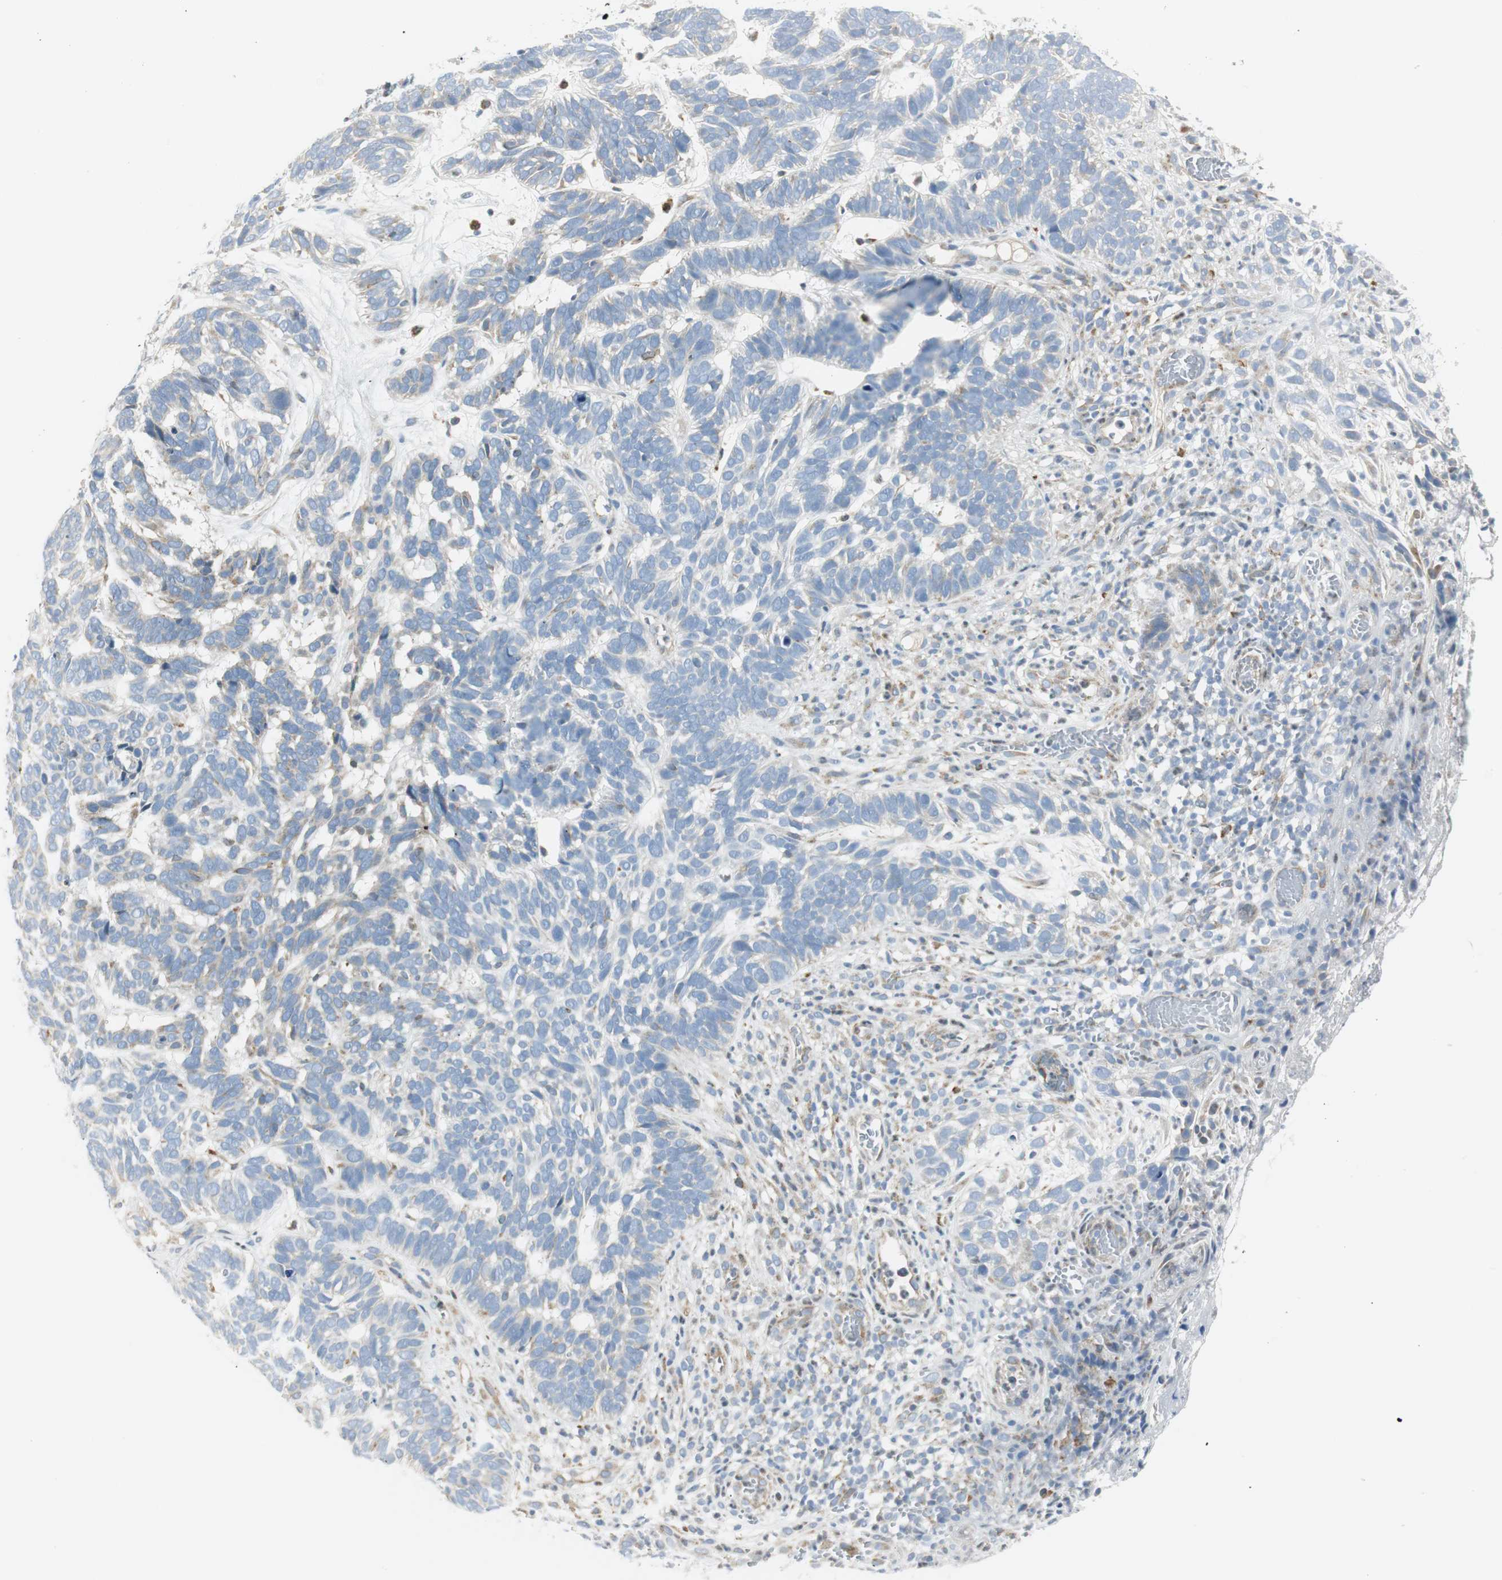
{"staining": {"intensity": "negative", "quantity": "none", "location": "none"}, "tissue": "skin cancer", "cell_type": "Tumor cells", "image_type": "cancer", "snomed": [{"axis": "morphology", "description": "Basal cell carcinoma"}, {"axis": "topography", "description": "Skin"}], "caption": "This is an immunohistochemistry micrograph of skin cancer (basal cell carcinoma). There is no positivity in tumor cells.", "gene": "TNFSF11", "patient": {"sex": "male", "age": 87}}